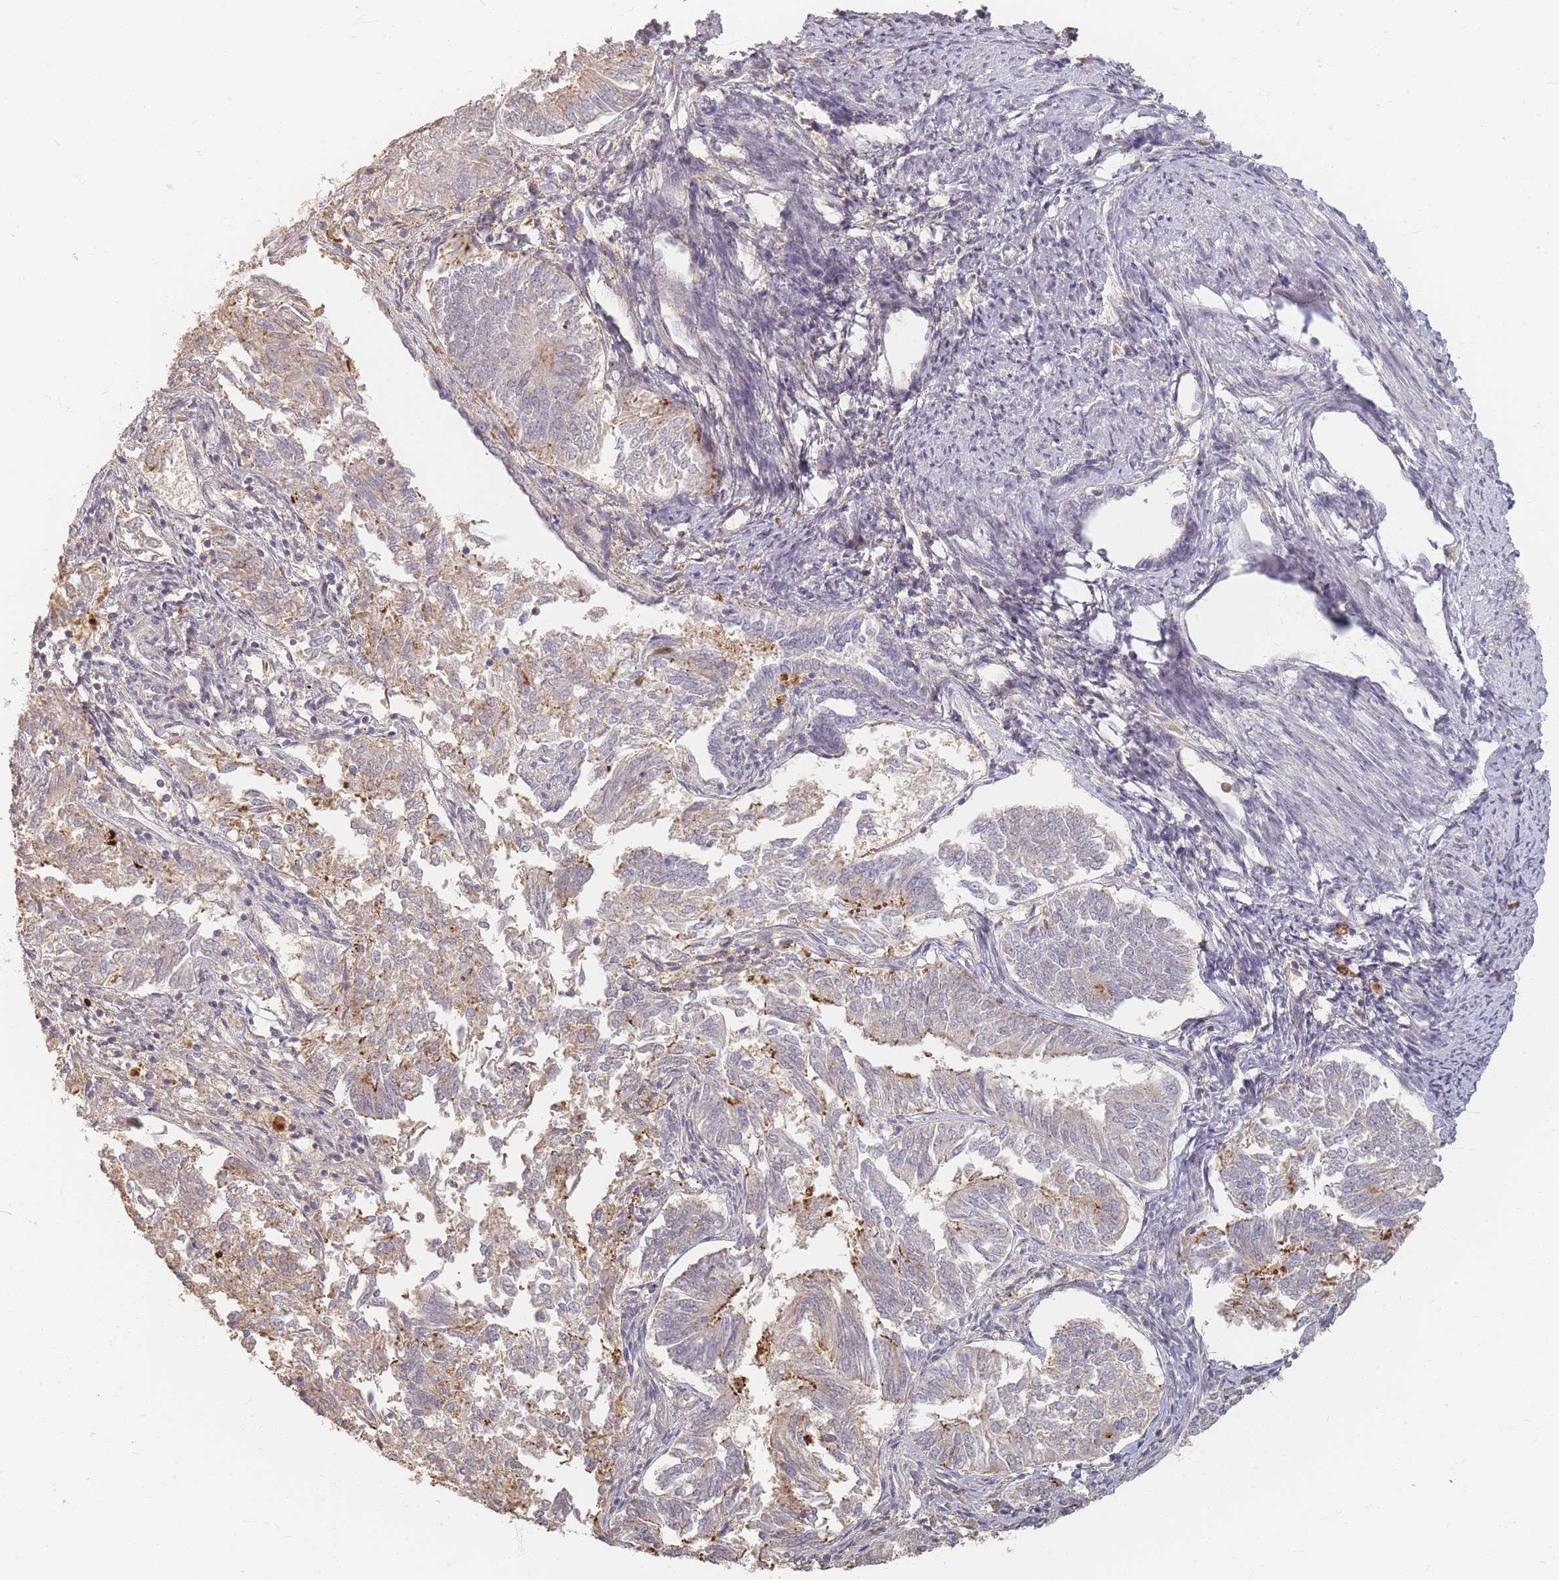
{"staining": {"intensity": "moderate", "quantity": "<25%", "location": "cytoplasmic/membranous"}, "tissue": "endometrial cancer", "cell_type": "Tumor cells", "image_type": "cancer", "snomed": [{"axis": "morphology", "description": "Adenocarcinoma, NOS"}, {"axis": "topography", "description": "Endometrium"}], "caption": "This histopathology image reveals endometrial adenocarcinoma stained with immunohistochemistry to label a protein in brown. The cytoplasmic/membranous of tumor cells show moderate positivity for the protein. Nuclei are counter-stained blue.", "gene": "RFTN1", "patient": {"sex": "female", "age": 58}}